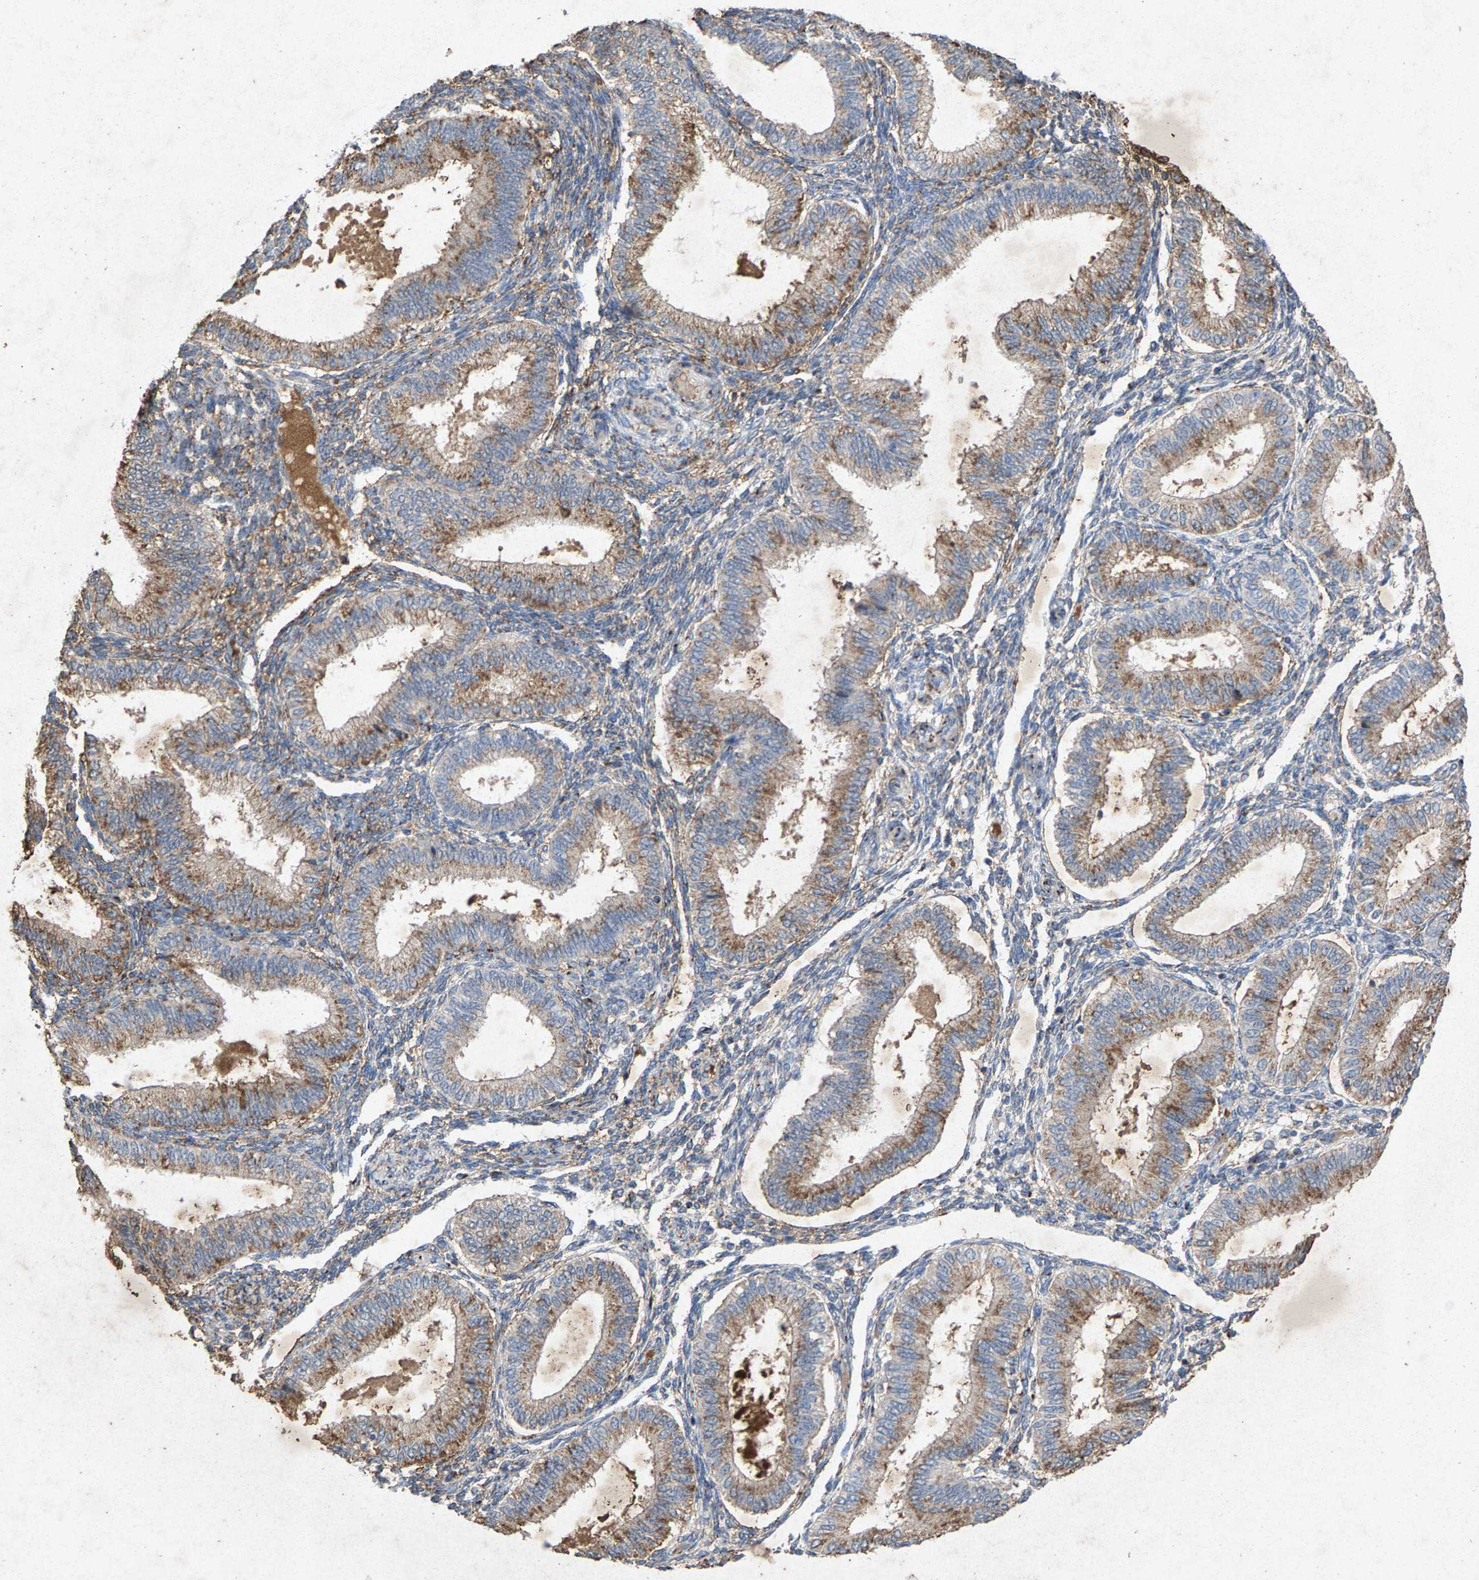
{"staining": {"intensity": "weak", "quantity": "<25%", "location": "cytoplasmic/membranous"}, "tissue": "endometrium", "cell_type": "Cells in endometrial stroma", "image_type": "normal", "snomed": [{"axis": "morphology", "description": "Normal tissue, NOS"}, {"axis": "topography", "description": "Endometrium"}], "caption": "Cells in endometrial stroma show no significant protein expression in normal endometrium.", "gene": "MAN2A1", "patient": {"sex": "female", "age": 39}}